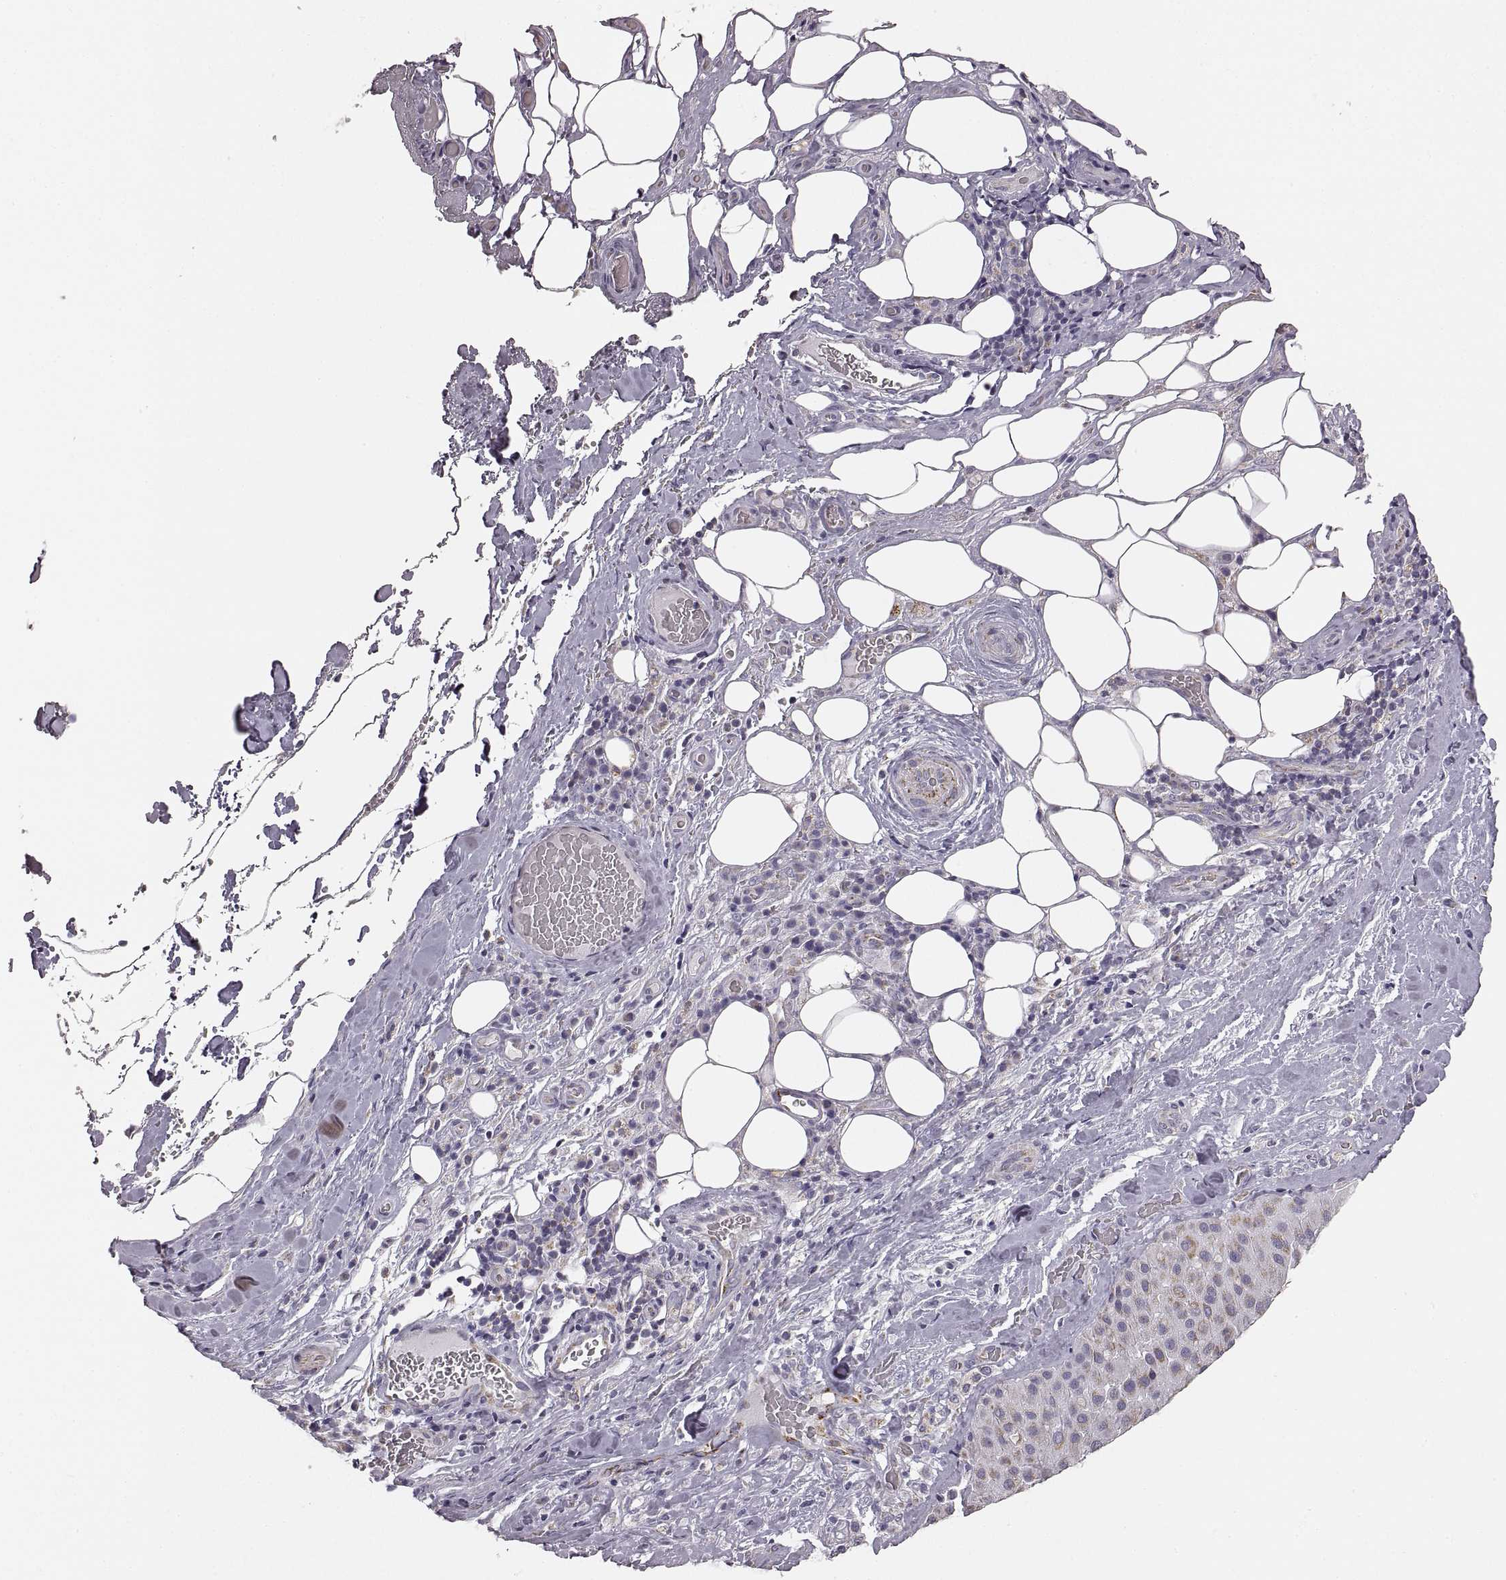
{"staining": {"intensity": "weak", "quantity": "25%-75%", "location": "cytoplasmic/membranous"}, "tissue": "melanoma", "cell_type": "Tumor cells", "image_type": "cancer", "snomed": [{"axis": "morphology", "description": "Malignant melanoma, Metastatic site"}, {"axis": "topography", "description": "Smooth muscle"}], "caption": "Melanoma stained with a protein marker displays weak staining in tumor cells.", "gene": "RDH13", "patient": {"sex": "male", "age": 41}}